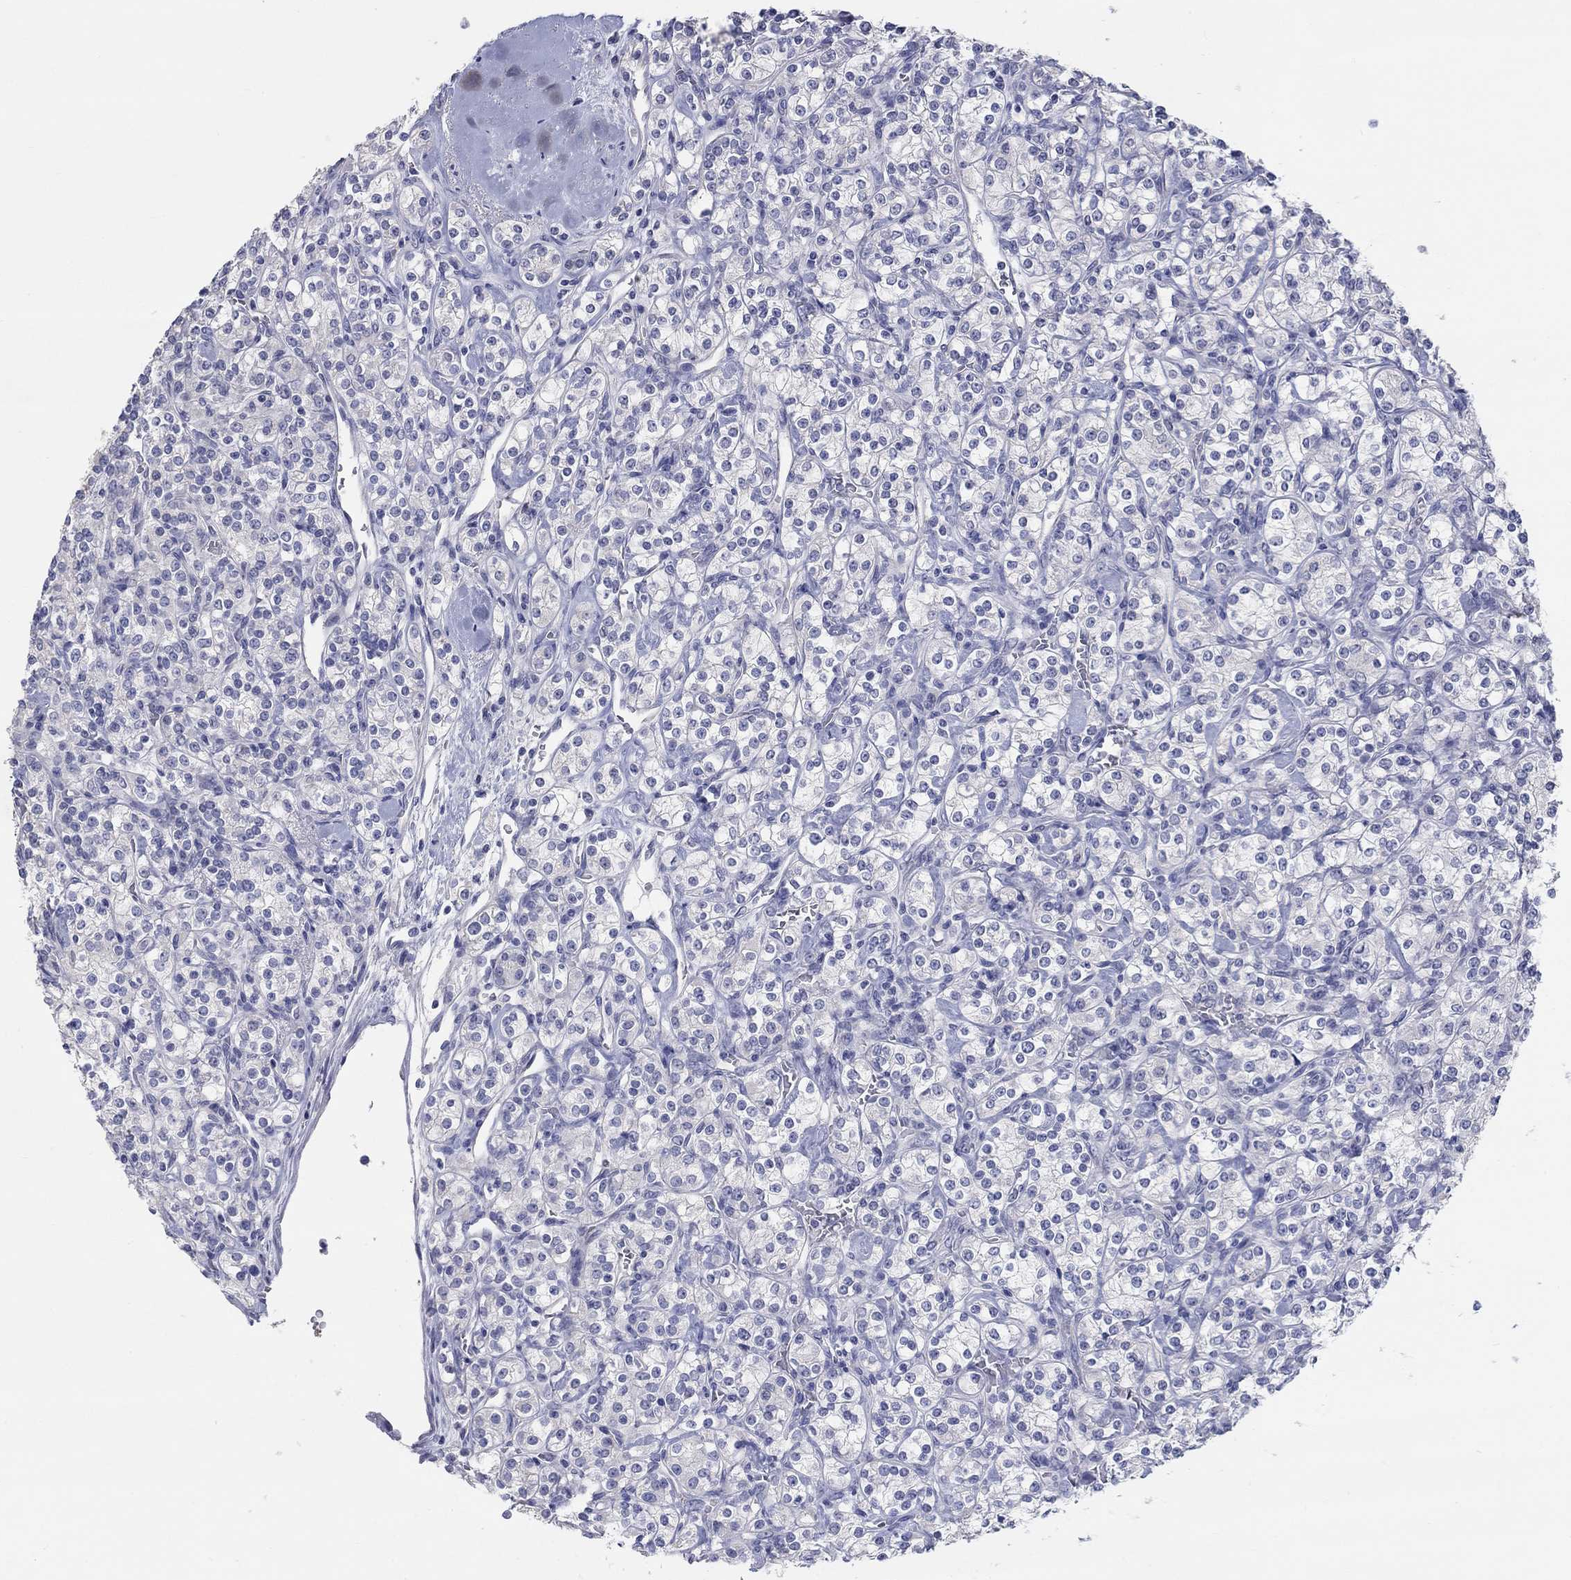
{"staining": {"intensity": "negative", "quantity": "none", "location": "none"}, "tissue": "renal cancer", "cell_type": "Tumor cells", "image_type": "cancer", "snomed": [{"axis": "morphology", "description": "Adenocarcinoma, NOS"}, {"axis": "topography", "description": "Kidney"}], "caption": "This is an immunohistochemistry histopathology image of human adenocarcinoma (renal). There is no positivity in tumor cells.", "gene": "LRRC4C", "patient": {"sex": "male", "age": 77}}